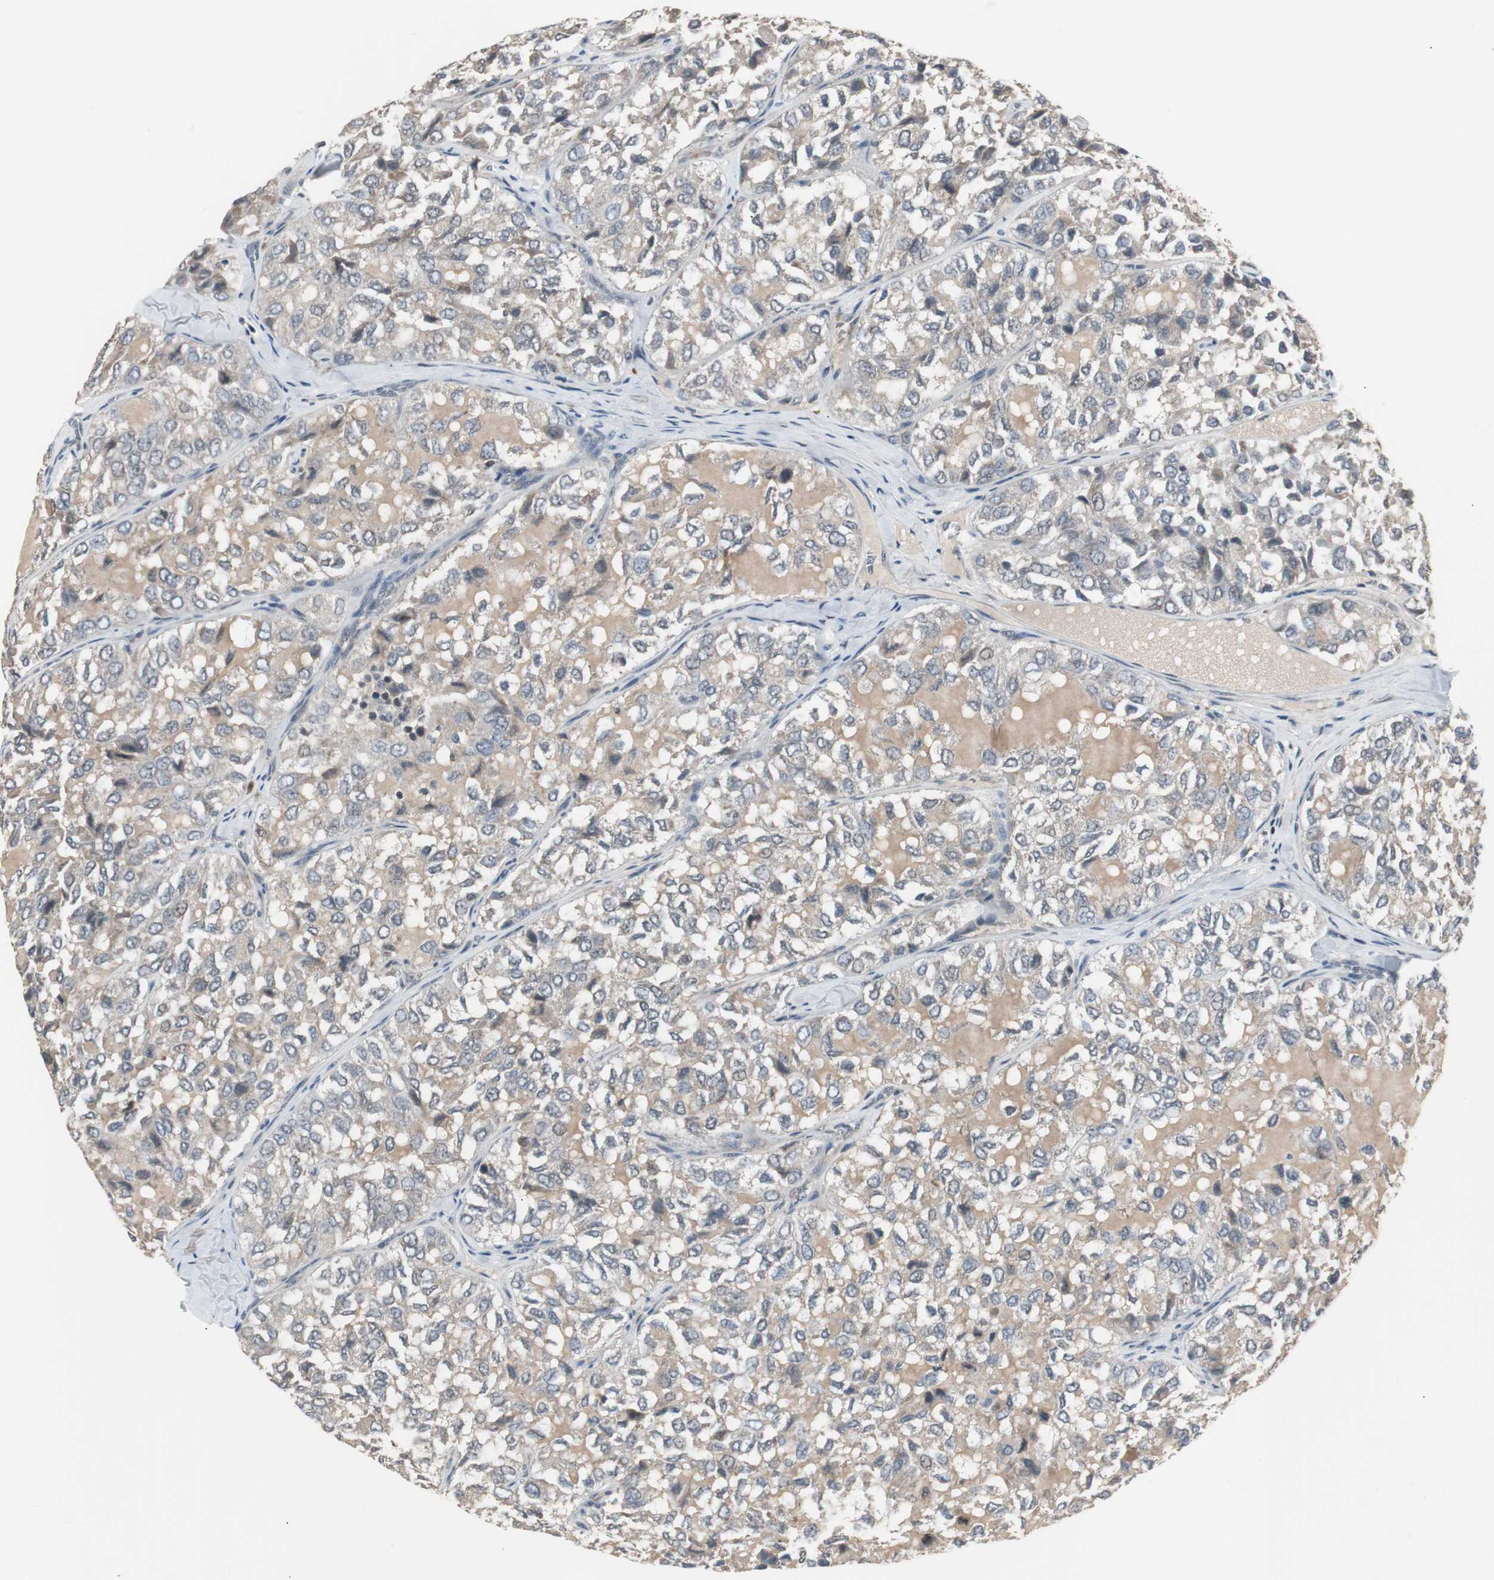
{"staining": {"intensity": "moderate", "quantity": ">75%", "location": "cytoplasmic/membranous"}, "tissue": "thyroid cancer", "cell_type": "Tumor cells", "image_type": "cancer", "snomed": [{"axis": "morphology", "description": "Follicular adenoma carcinoma, NOS"}, {"axis": "topography", "description": "Thyroid gland"}], "caption": "The micrograph displays a brown stain indicating the presence of a protein in the cytoplasmic/membranous of tumor cells in thyroid cancer (follicular adenoma carcinoma).", "gene": "ZMPSTE24", "patient": {"sex": "male", "age": 75}}